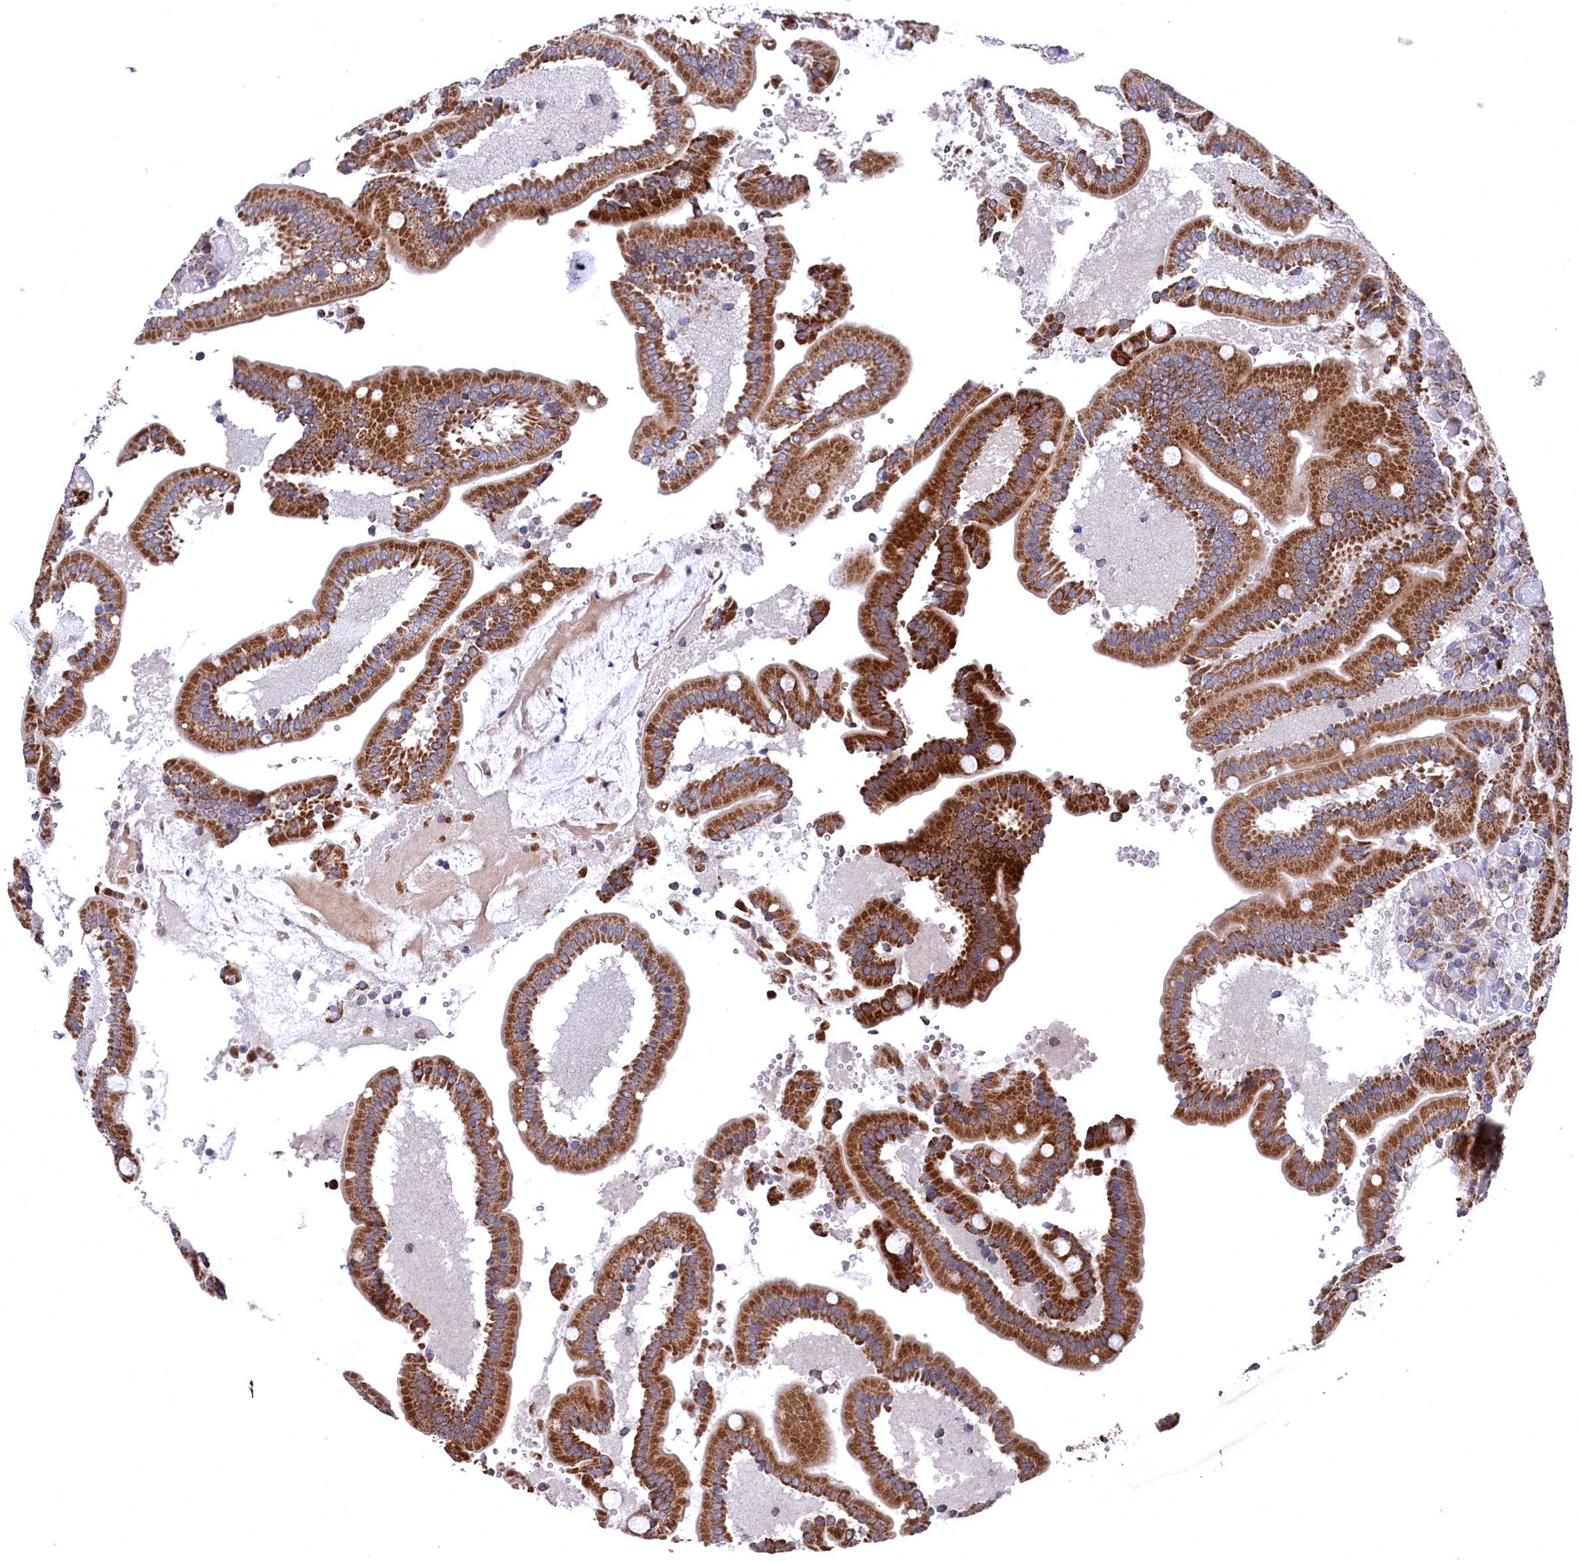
{"staining": {"intensity": "strong", "quantity": ">75%", "location": "cytoplasmic/membranous"}, "tissue": "duodenum", "cell_type": "Glandular cells", "image_type": "normal", "snomed": [{"axis": "morphology", "description": "Normal tissue, NOS"}, {"axis": "topography", "description": "Duodenum"}], "caption": "This micrograph displays unremarkable duodenum stained with IHC to label a protein in brown. The cytoplasmic/membranous of glandular cells show strong positivity for the protein. Nuclei are counter-stained blue.", "gene": "CHCHD1", "patient": {"sex": "female", "age": 62}}